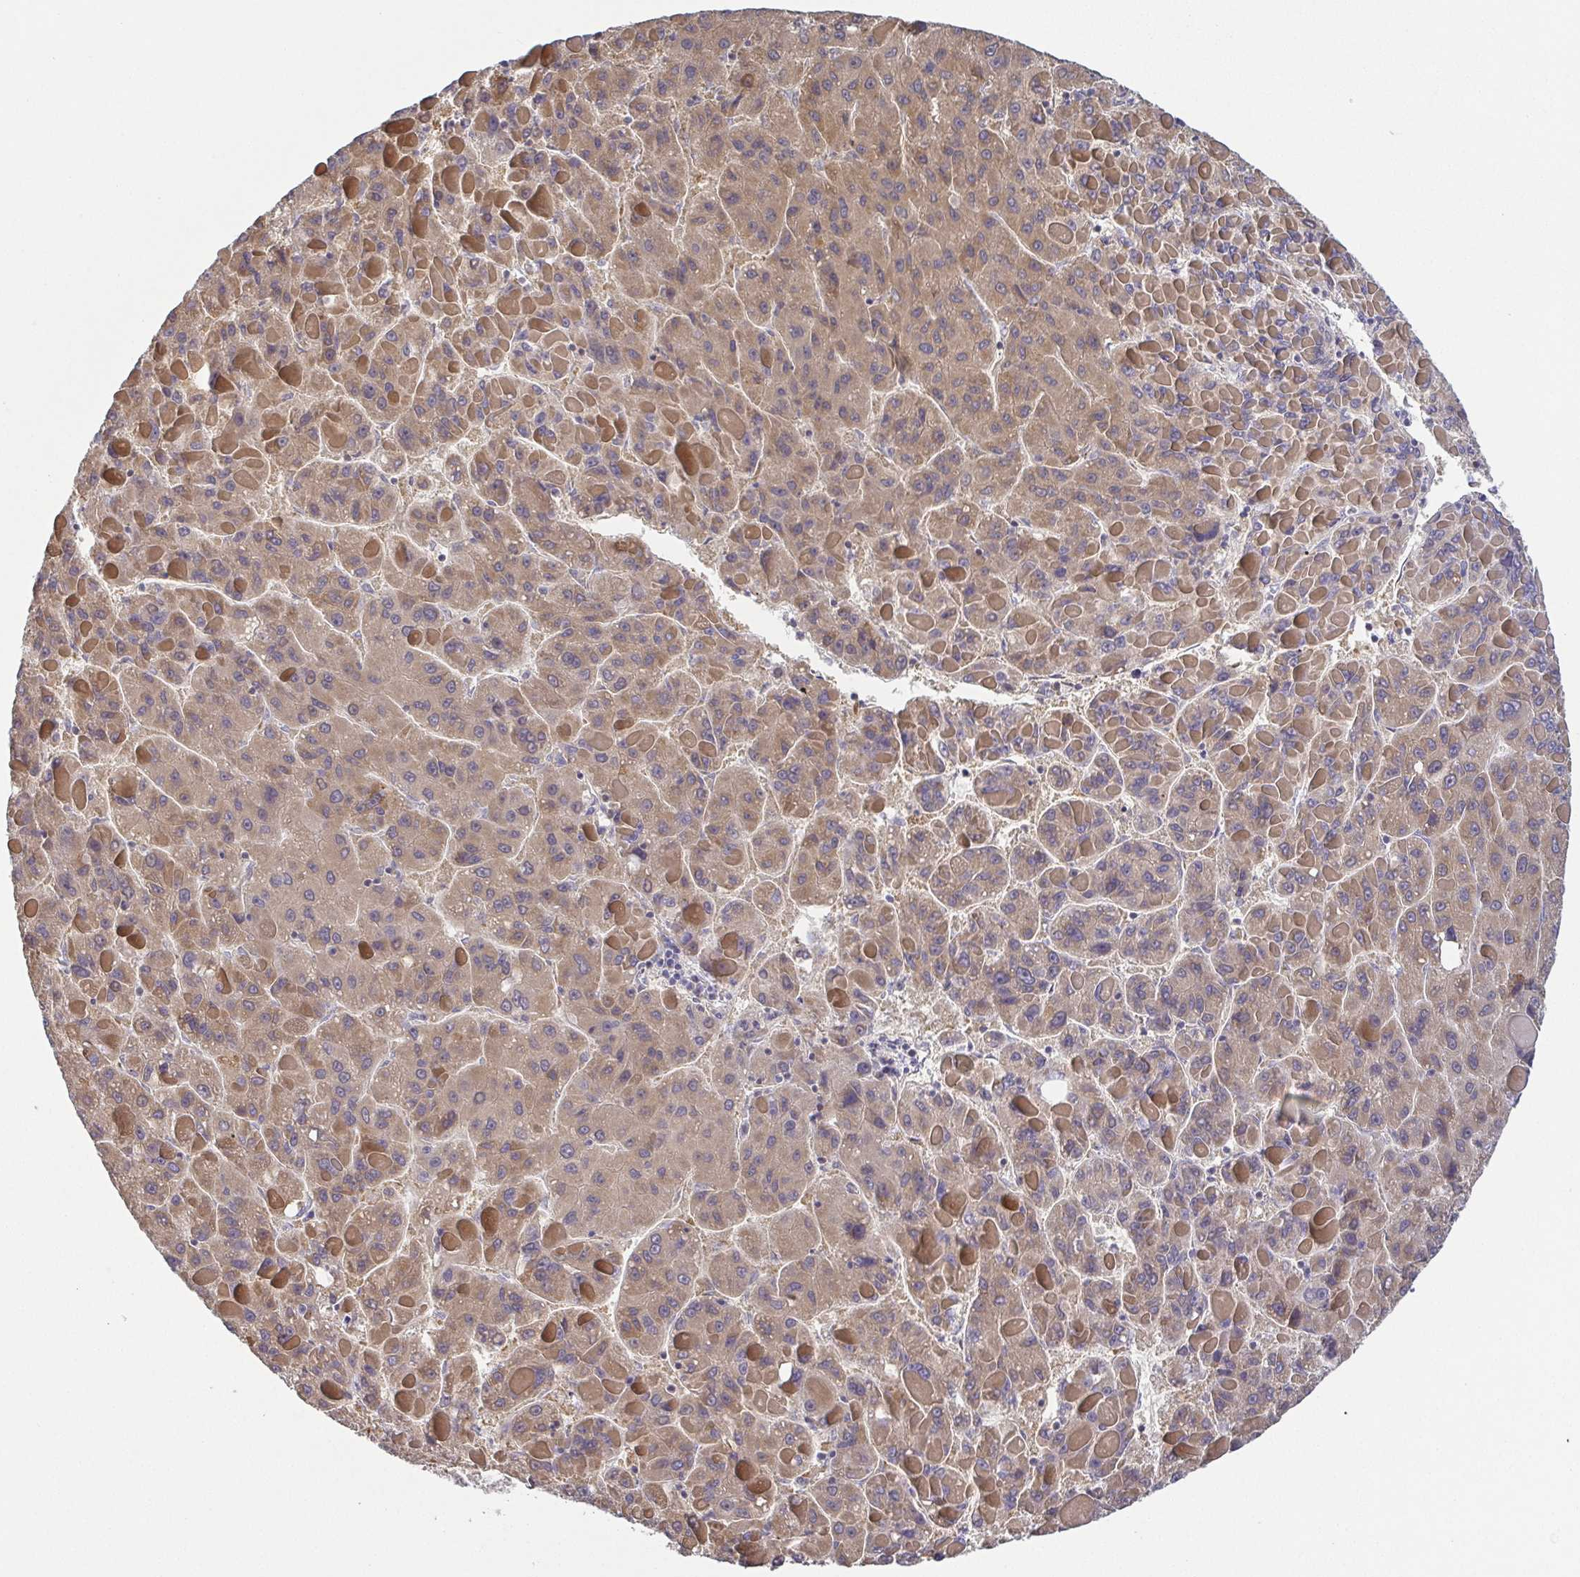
{"staining": {"intensity": "moderate", "quantity": ">75%", "location": "cytoplasmic/membranous"}, "tissue": "liver cancer", "cell_type": "Tumor cells", "image_type": "cancer", "snomed": [{"axis": "morphology", "description": "Carcinoma, Hepatocellular, NOS"}, {"axis": "topography", "description": "Liver"}], "caption": "Tumor cells show medium levels of moderate cytoplasmic/membranous positivity in about >75% of cells in liver hepatocellular carcinoma.", "gene": "BCL2L1", "patient": {"sex": "female", "age": 82}}